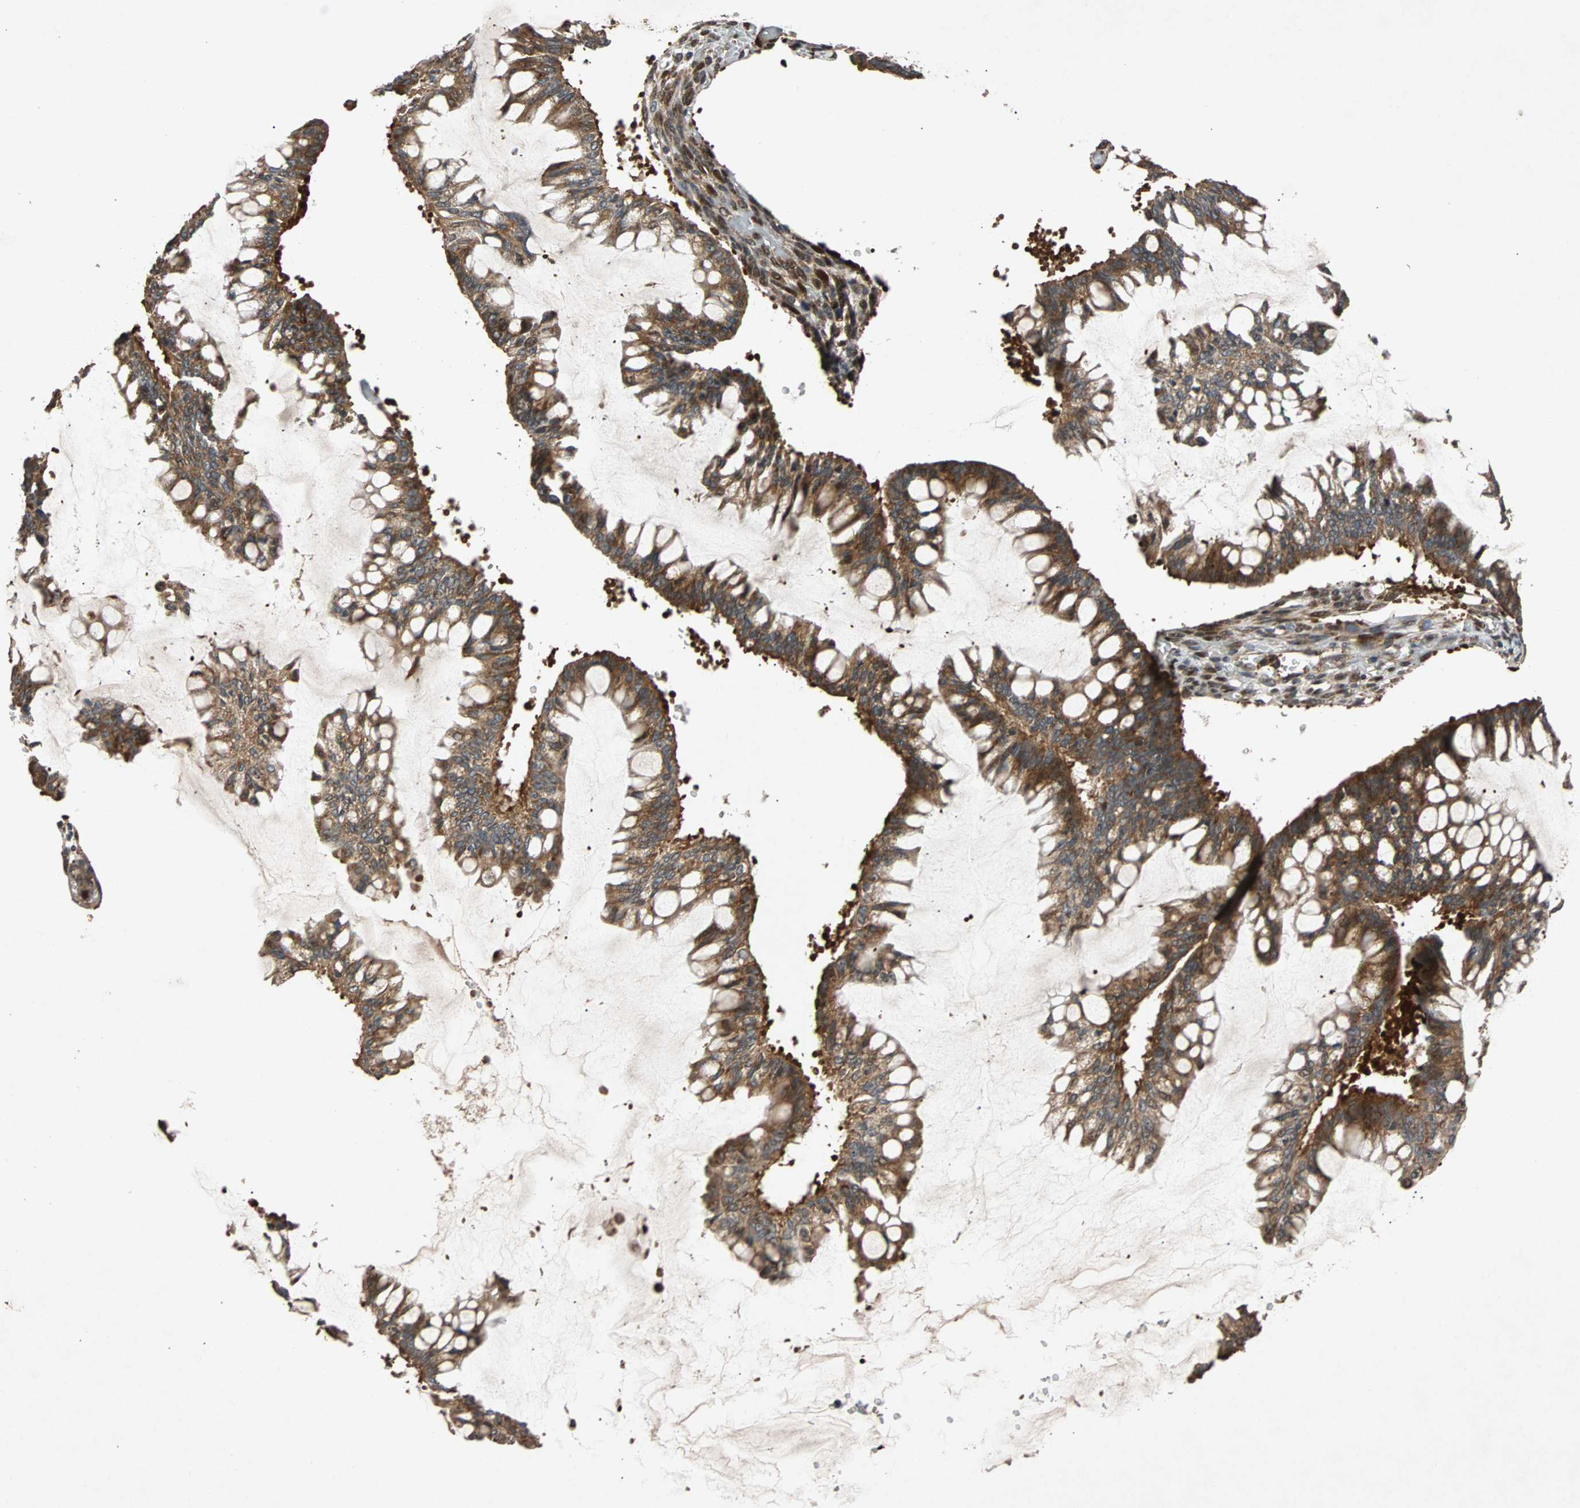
{"staining": {"intensity": "strong", "quantity": ">75%", "location": "cytoplasmic/membranous"}, "tissue": "ovarian cancer", "cell_type": "Tumor cells", "image_type": "cancer", "snomed": [{"axis": "morphology", "description": "Cystadenocarcinoma, mucinous, NOS"}, {"axis": "topography", "description": "Ovary"}], "caption": "Brown immunohistochemical staining in mucinous cystadenocarcinoma (ovarian) displays strong cytoplasmic/membranous expression in about >75% of tumor cells. (DAB = brown stain, brightfield microscopy at high magnification).", "gene": "USP31", "patient": {"sex": "female", "age": 73}}